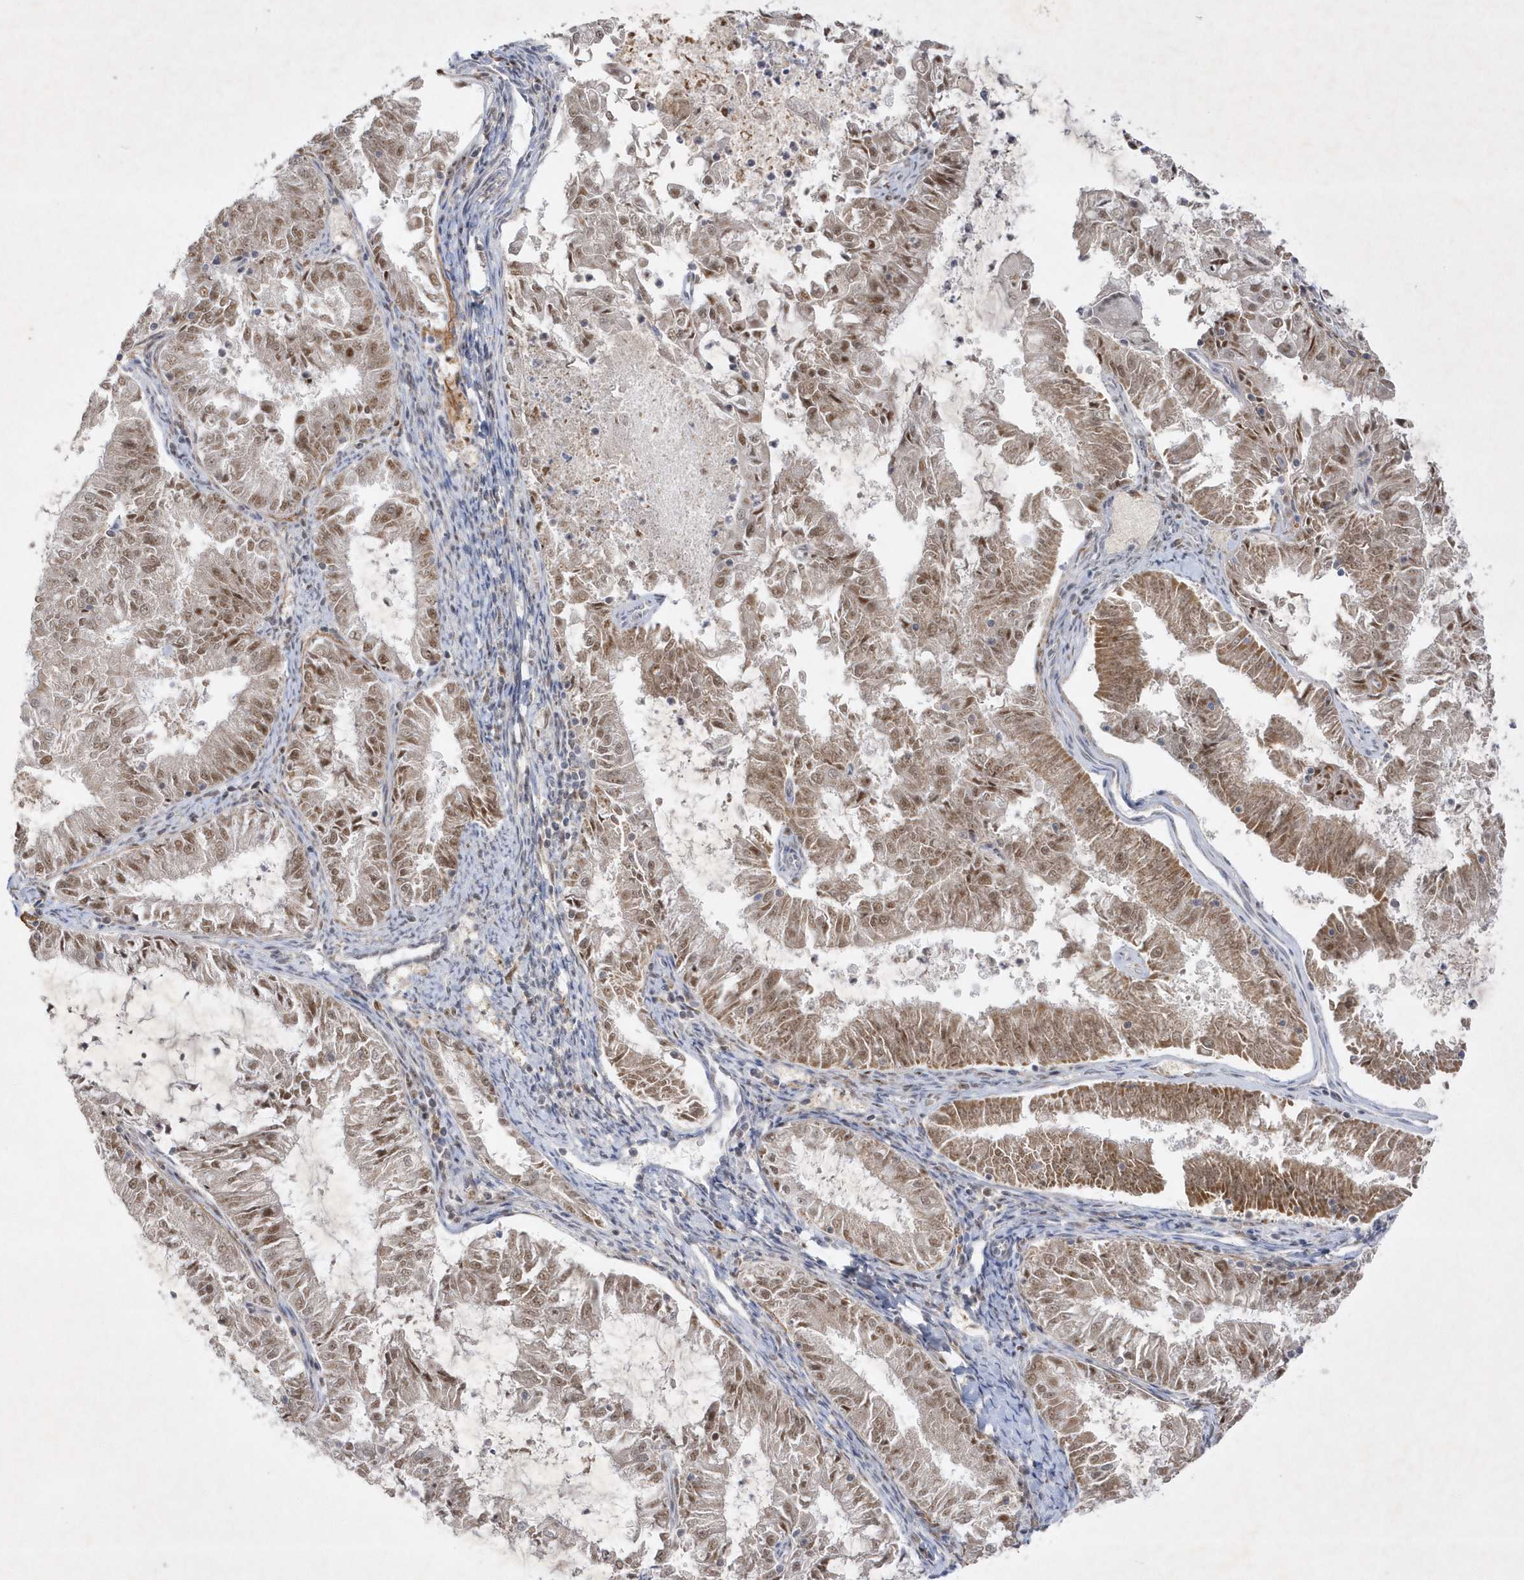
{"staining": {"intensity": "moderate", "quantity": ">75%", "location": "nuclear"}, "tissue": "endometrial cancer", "cell_type": "Tumor cells", "image_type": "cancer", "snomed": [{"axis": "morphology", "description": "Adenocarcinoma, NOS"}, {"axis": "topography", "description": "Endometrium"}], "caption": "Immunohistochemistry staining of endometrial cancer, which demonstrates medium levels of moderate nuclear expression in approximately >75% of tumor cells indicating moderate nuclear protein staining. The staining was performed using DAB (brown) for protein detection and nuclei were counterstained in hematoxylin (blue).", "gene": "CPSF3", "patient": {"sex": "female", "age": 57}}